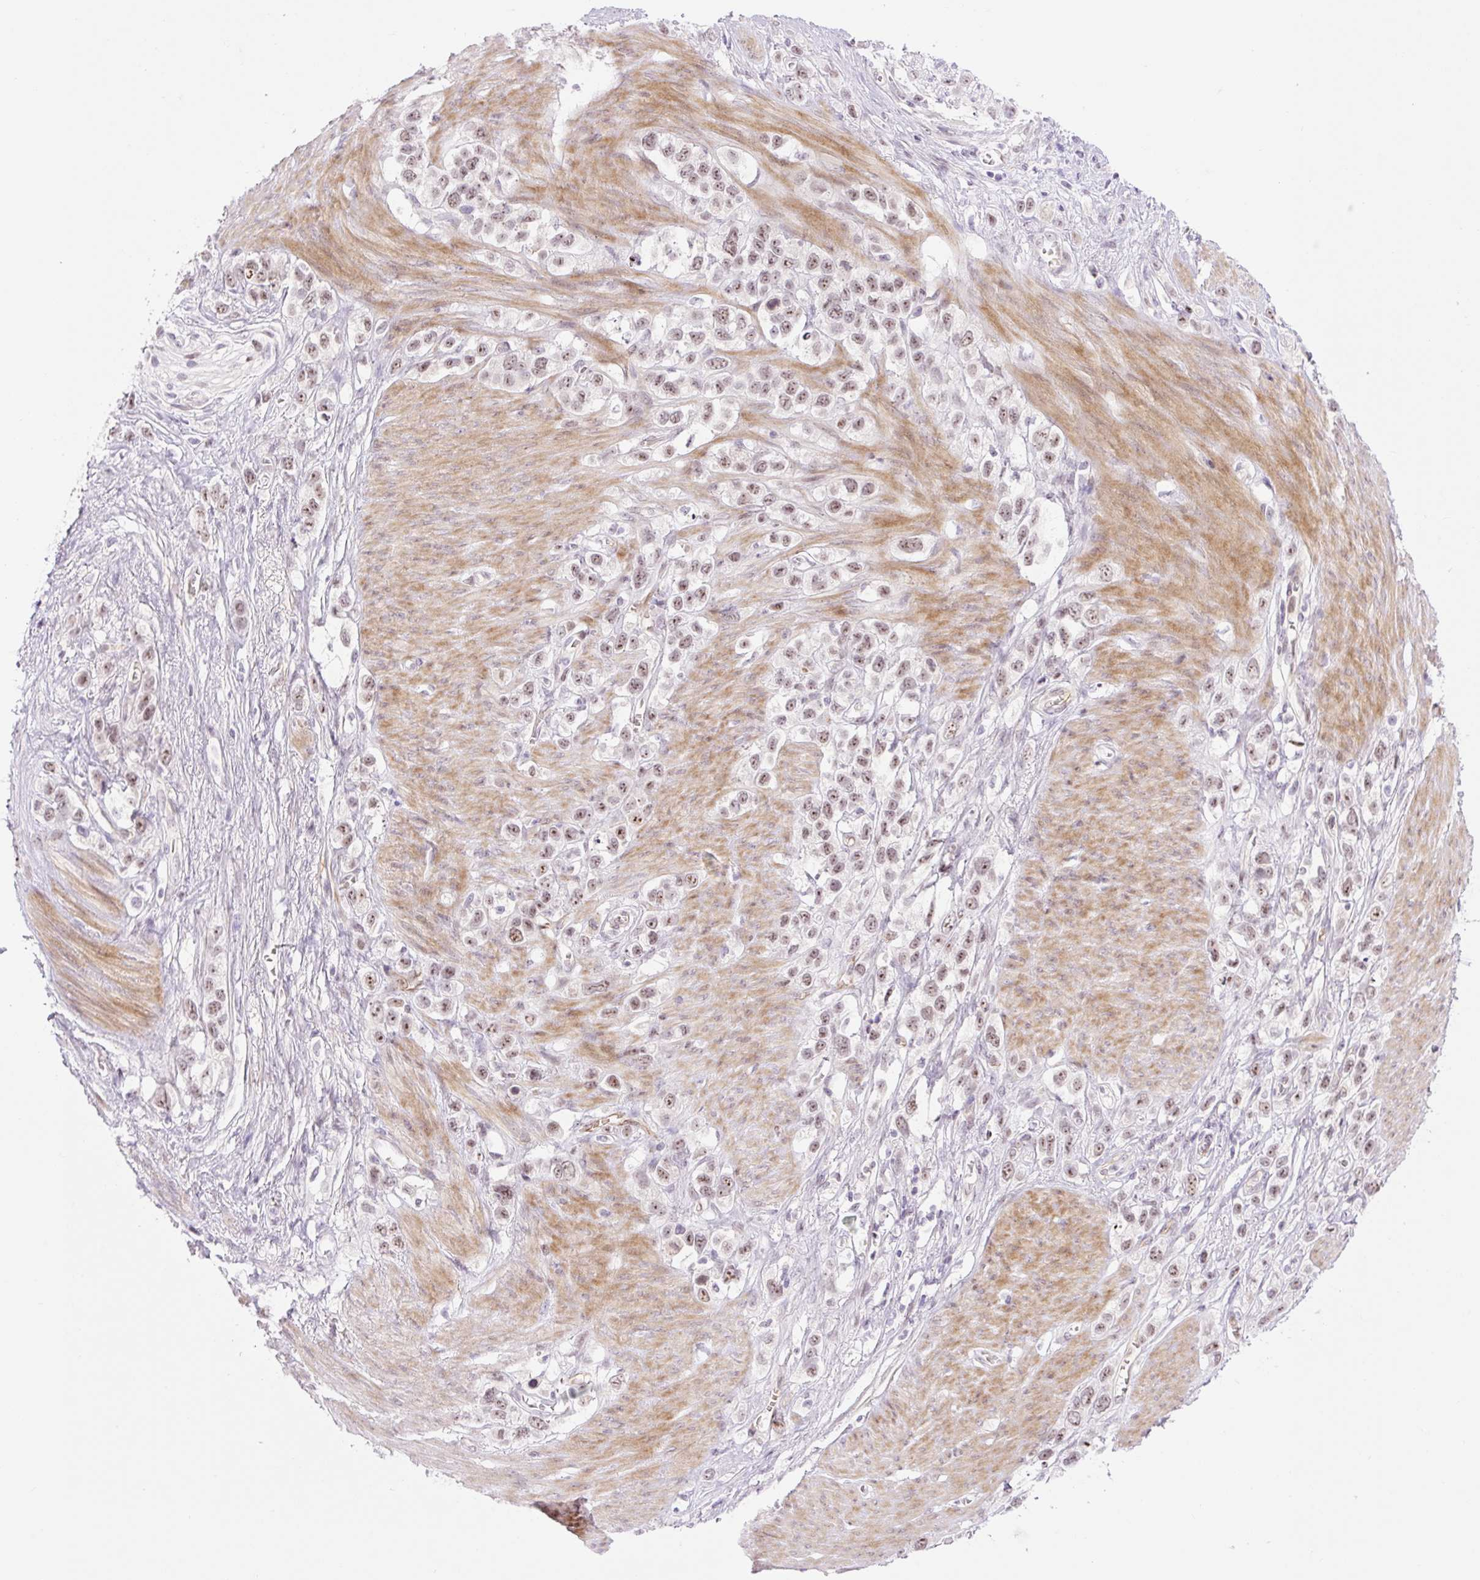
{"staining": {"intensity": "moderate", "quantity": ">75%", "location": "nuclear"}, "tissue": "stomach cancer", "cell_type": "Tumor cells", "image_type": "cancer", "snomed": [{"axis": "morphology", "description": "Adenocarcinoma, NOS"}, {"axis": "topography", "description": "Stomach"}], "caption": "Moderate nuclear expression is appreciated in about >75% of tumor cells in adenocarcinoma (stomach).", "gene": "ZNF417", "patient": {"sex": "female", "age": 65}}